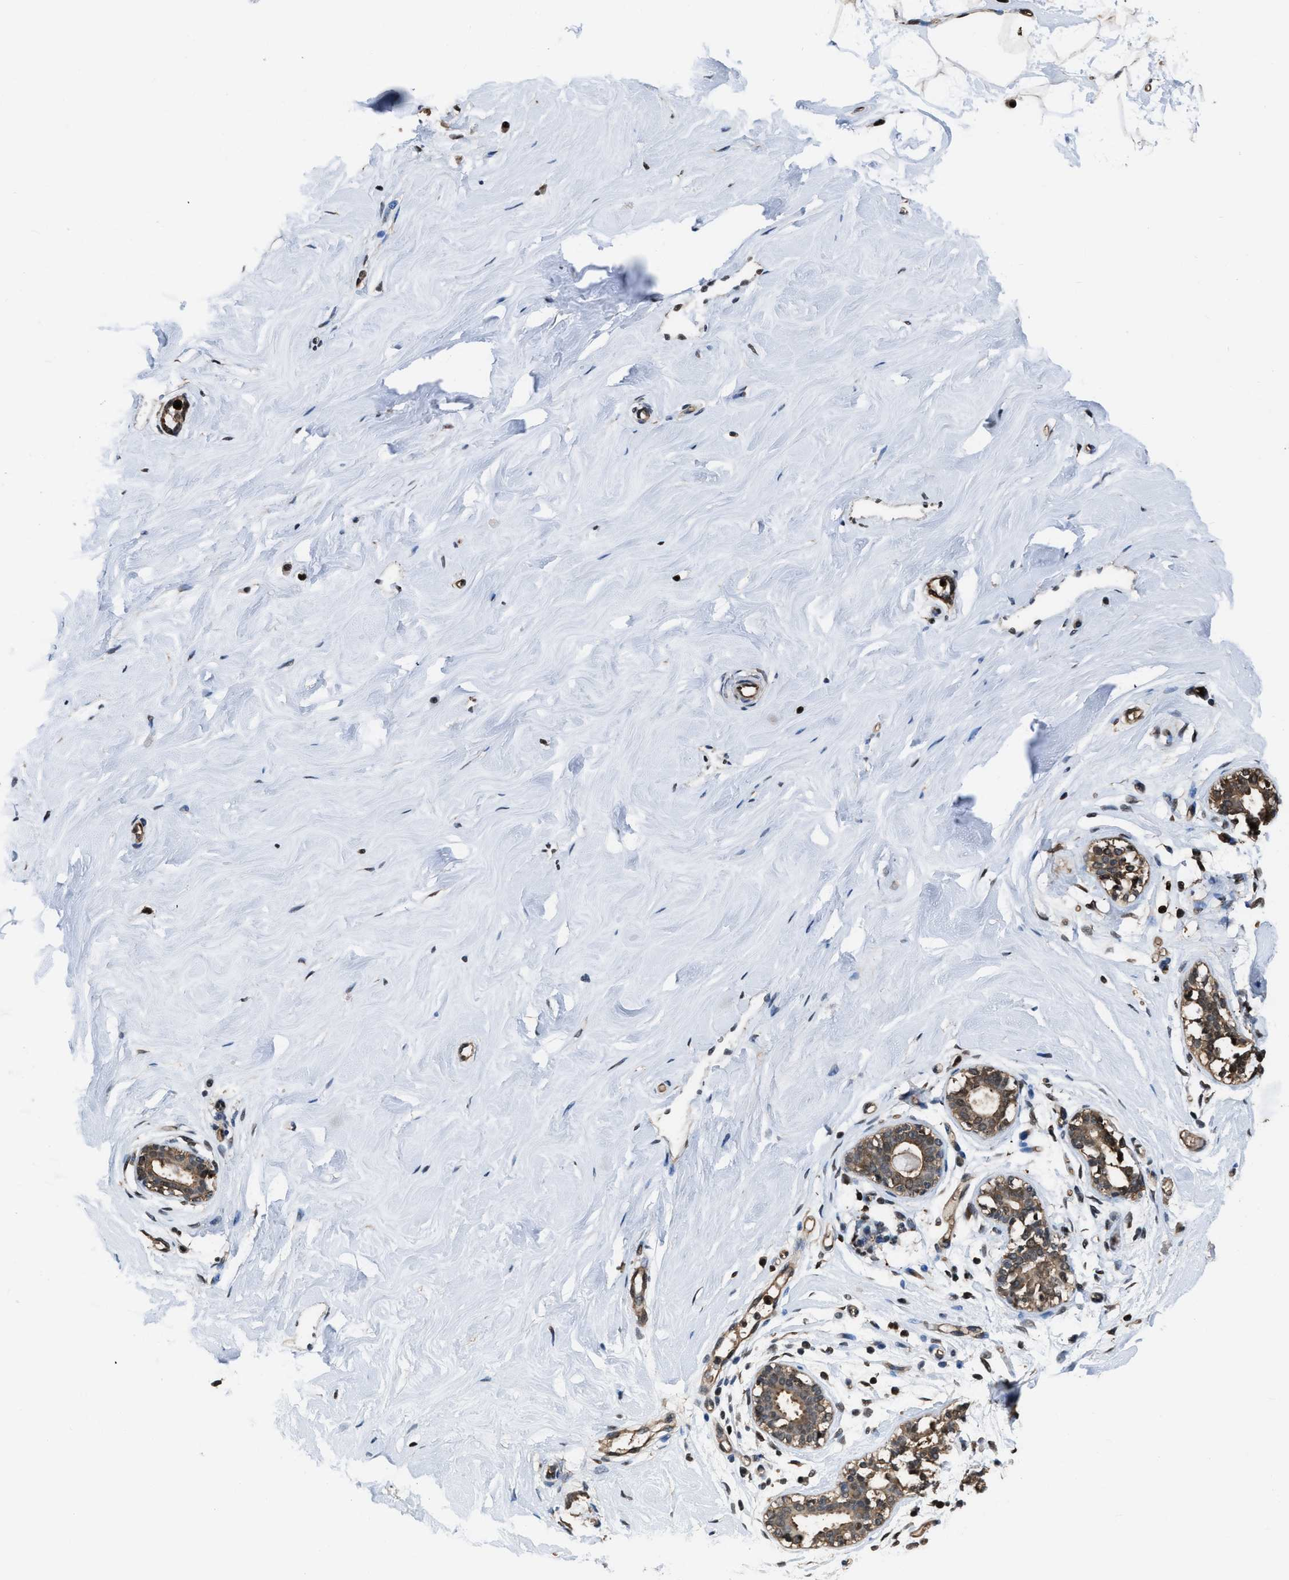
{"staining": {"intensity": "moderate", "quantity": ">75%", "location": "cytoplasmic/membranous,nuclear"}, "tissue": "breast", "cell_type": "Glandular cells", "image_type": "normal", "snomed": [{"axis": "morphology", "description": "Normal tissue, NOS"}, {"axis": "topography", "description": "Breast"}], "caption": "DAB (3,3'-diaminobenzidine) immunohistochemical staining of benign human breast reveals moderate cytoplasmic/membranous,nuclear protein positivity in about >75% of glandular cells. (Stains: DAB (3,3'-diaminobenzidine) in brown, nuclei in blue, Microscopy: brightfield microscopy at high magnification).", "gene": "FNTA", "patient": {"sex": "female", "age": 23}}